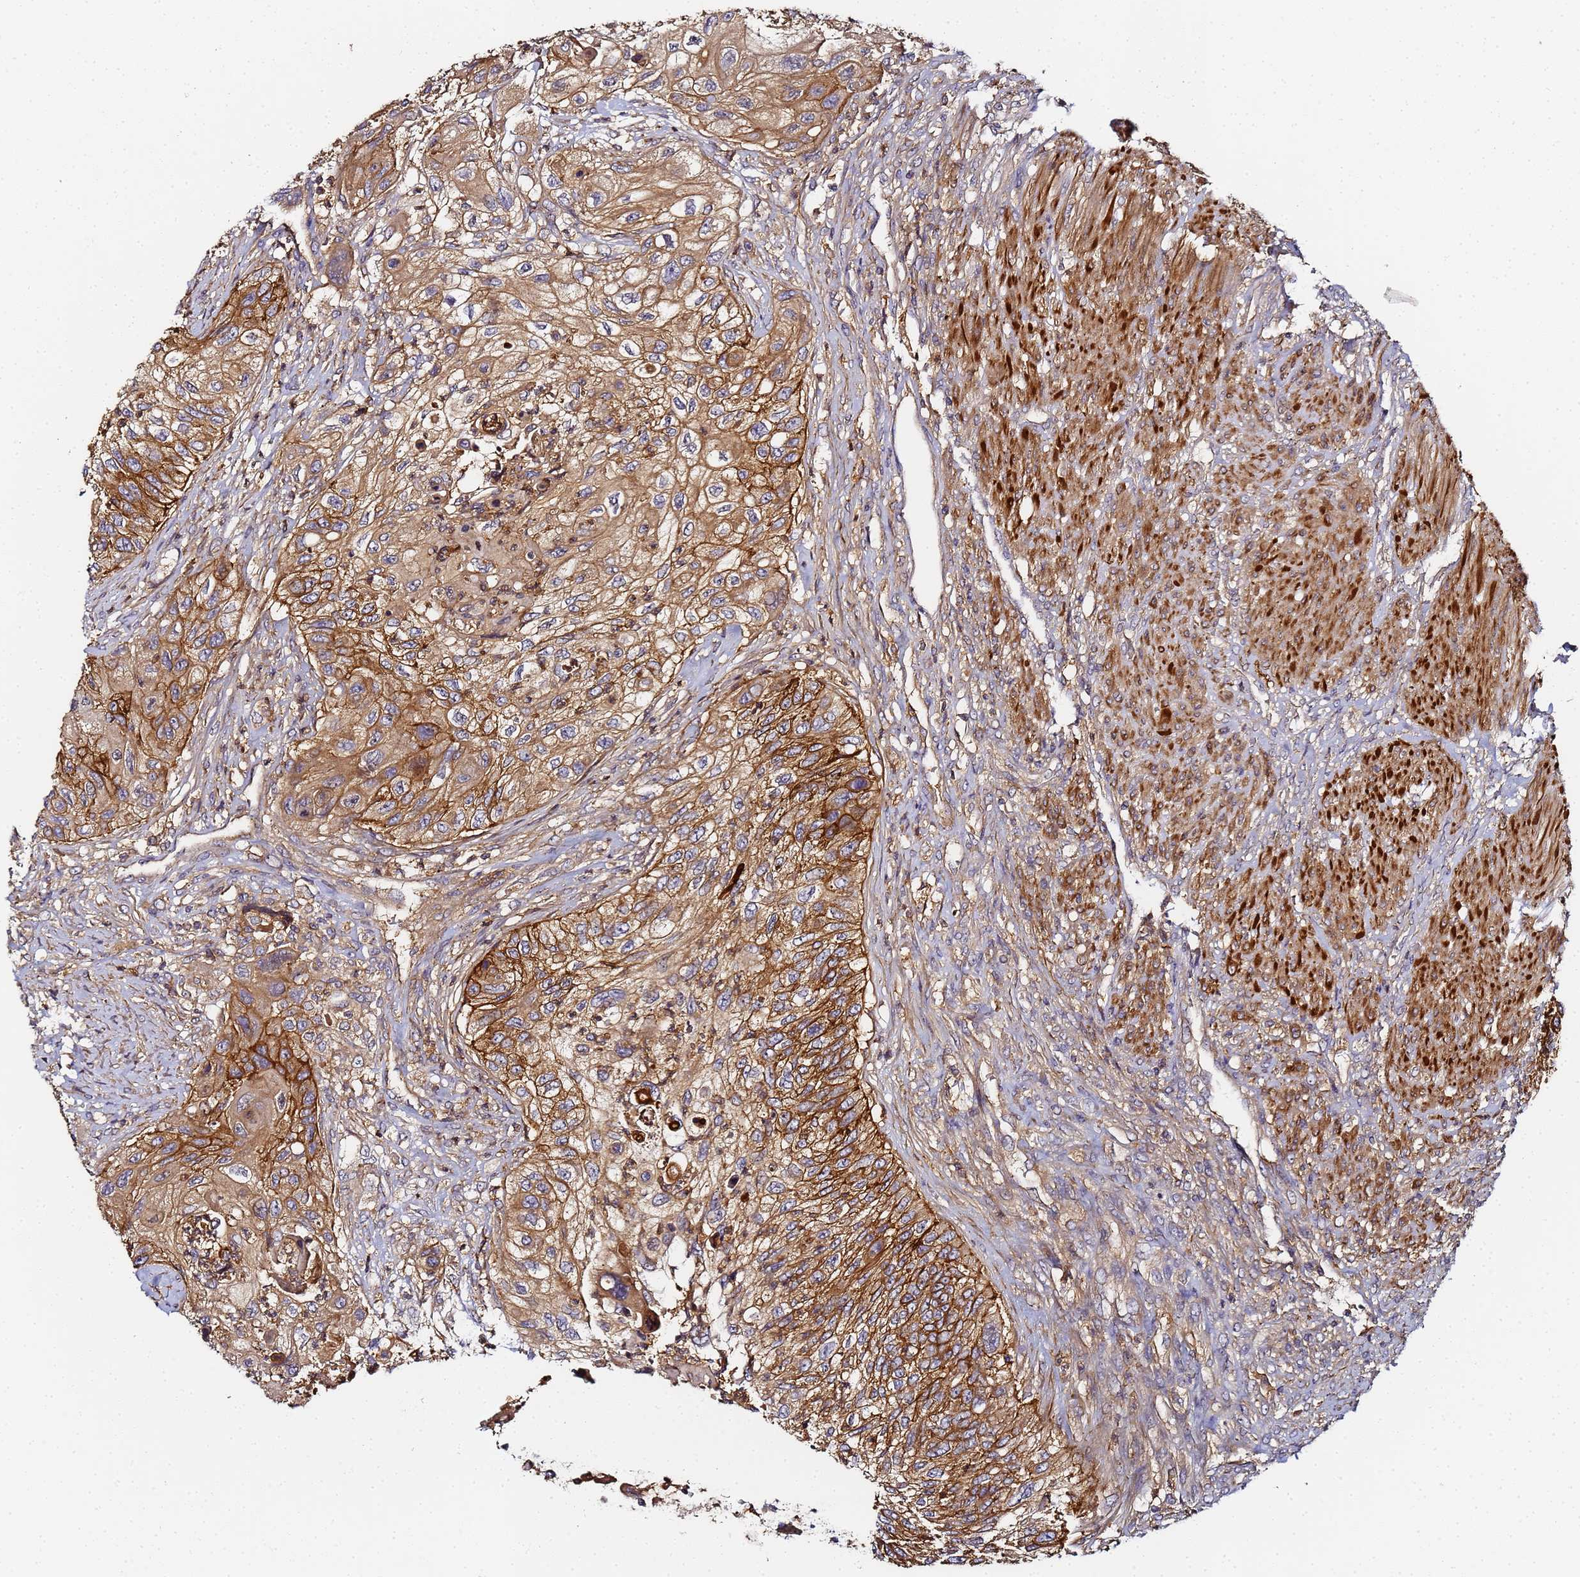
{"staining": {"intensity": "moderate", "quantity": ">75%", "location": "cytoplasmic/membranous"}, "tissue": "urothelial cancer", "cell_type": "Tumor cells", "image_type": "cancer", "snomed": [{"axis": "morphology", "description": "Urothelial carcinoma, High grade"}, {"axis": "topography", "description": "Urinary bladder"}], "caption": "There is medium levels of moderate cytoplasmic/membranous positivity in tumor cells of urothelial carcinoma (high-grade), as demonstrated by immunohistochemical staining (brown color).", "gene": "LRRC69", "patient": {"sex": "female", "age": 60}}